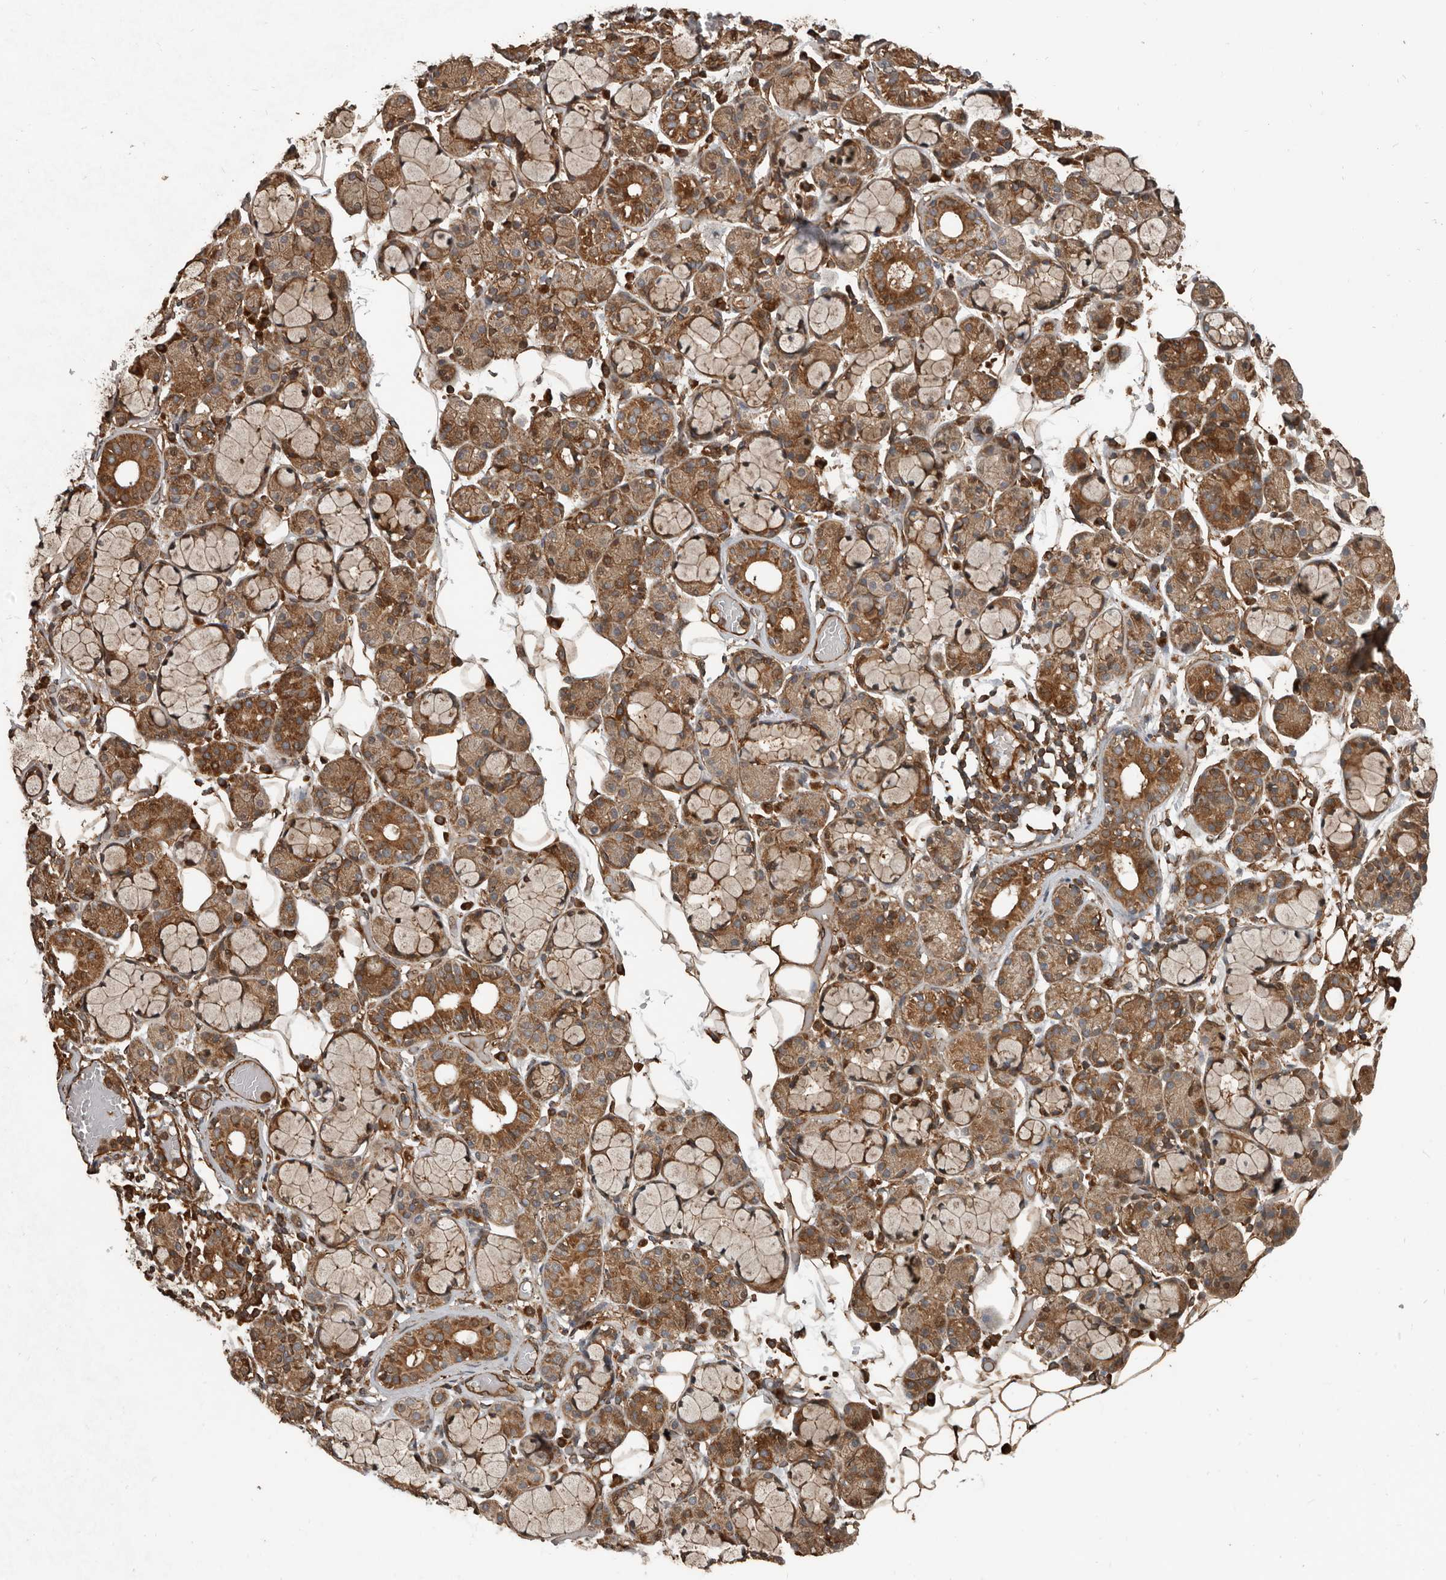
{"staining": {"intensity": "moderate", "quantity": ">75%", "location": "cytoplasmic/membranous"}, "tissue": "salivary gland", "cell_type": "Glandular cells", "image_type": "normal", "snomed": [{"axis": "morphology", "description": "Normal tissue, NOS"}, {"axis": "topography", "description": "Salivary gland"}], "caption": "The micrograph exhibits a brown stain indicating the presence of a protein in the cytoplasmic/membranous of glandular cells in salivary gland. (DAB (3,3'-diaminobenzidine) IHC, brown staining for protein, blue staining for nuclei).", "gene": "YOD1", "patient": {"sex": "male", "age": 63}}